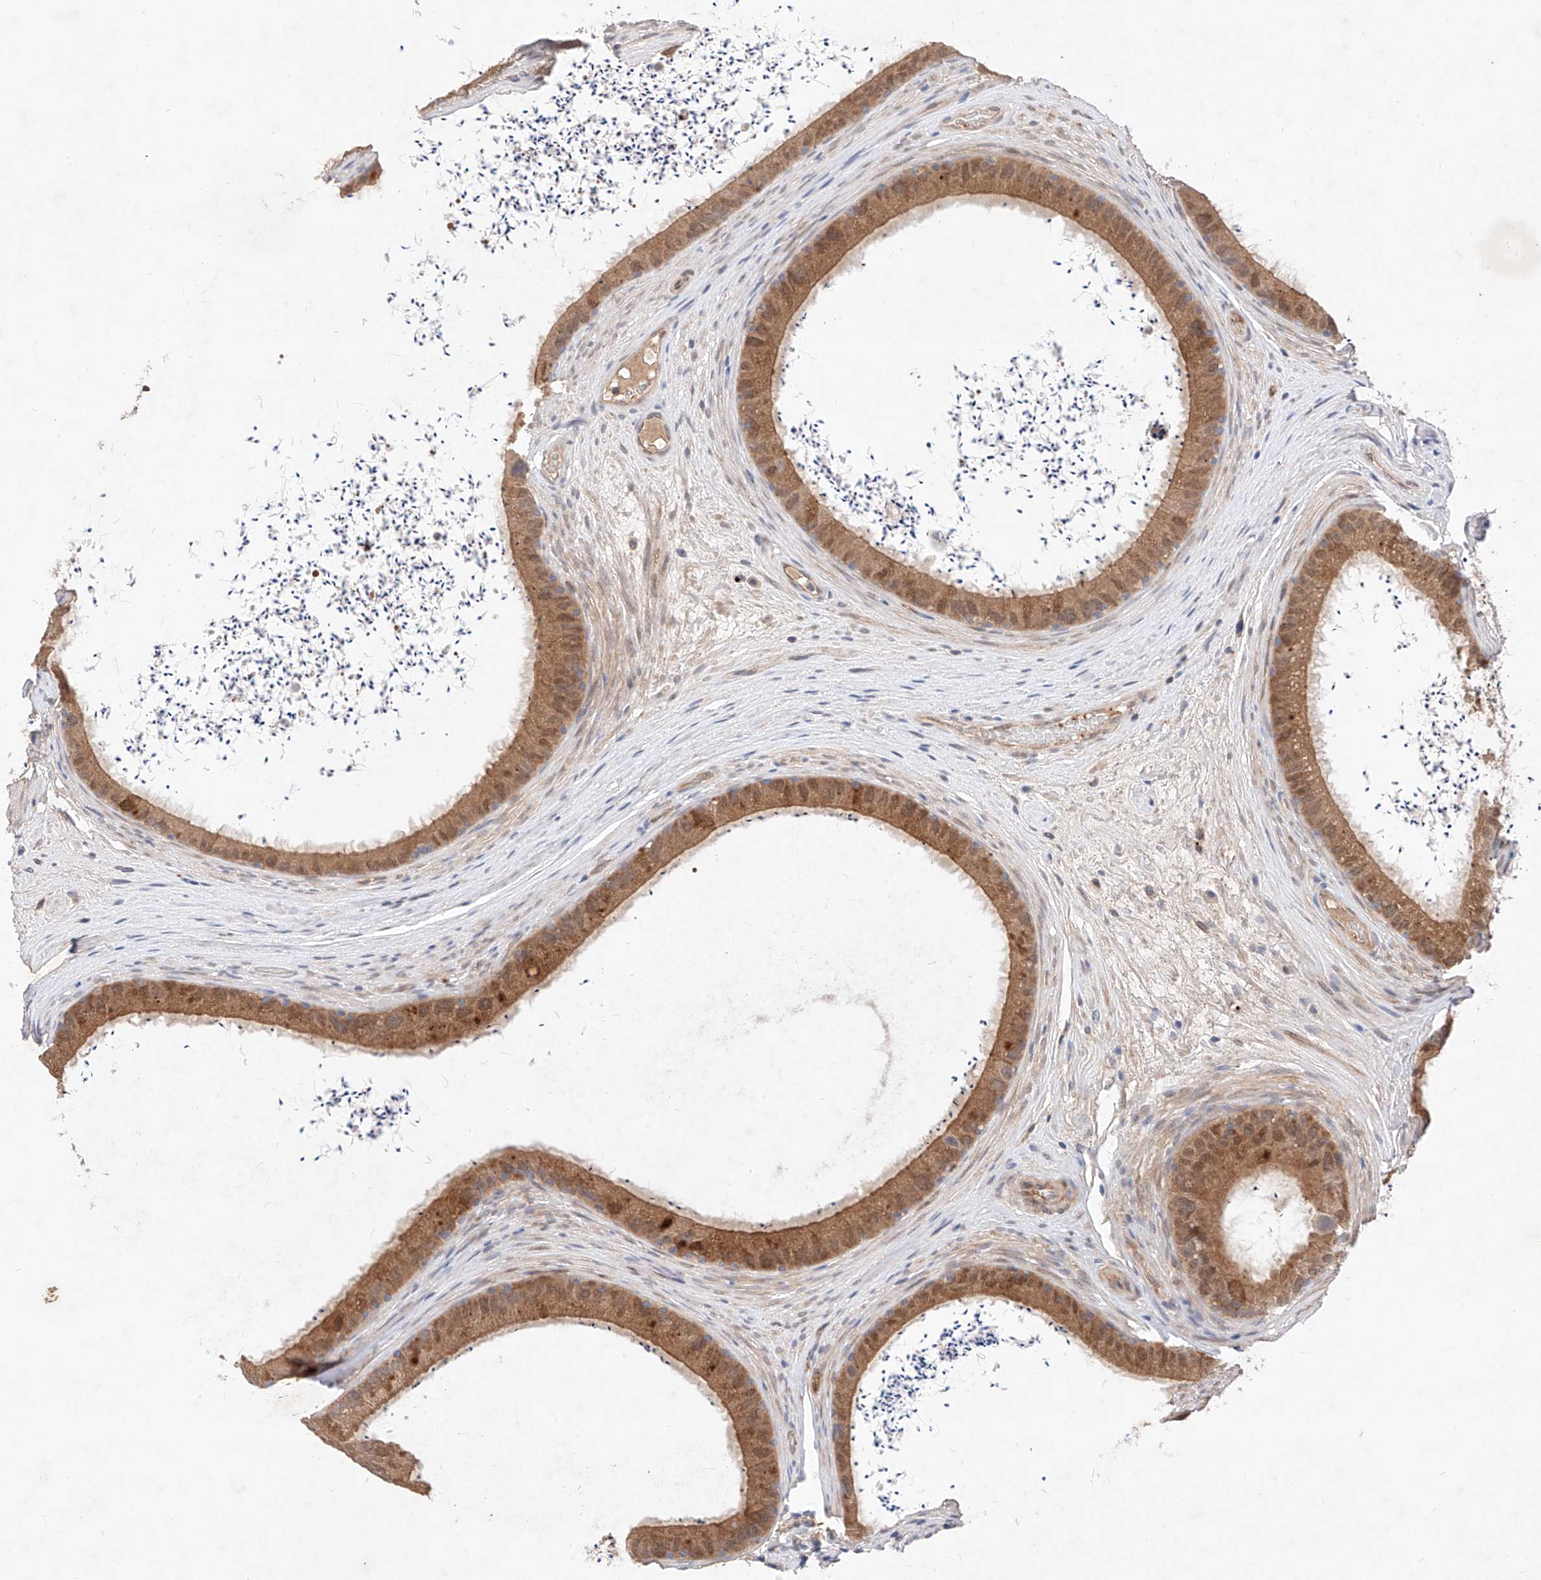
{"staining": {"intensity": "moderate", "quantity": ">75%", "location": "cytoplasmic/membranous,nuclear"}, "tissue": "epididymis", "cell_type": "Glandular cells", "image_type": "normal", "snomed": [{"axis": "morphology", "description": "Normal tissue, NOS"}, {"axis": "topography", "description": "Epididymis, spermatic cord, NOS"}], "caption": "Protein staining of benign epididymis shows moderate cytoplasmic/membranous,nuclear expression in about >75% of glandular cells. The staining was performed using DAB, with brown indicating positive protein expression. Nuclei are stained blue with hematoxylin.", "gene": "ZNF124", "patient": {"sex": "male", "age": 50}}